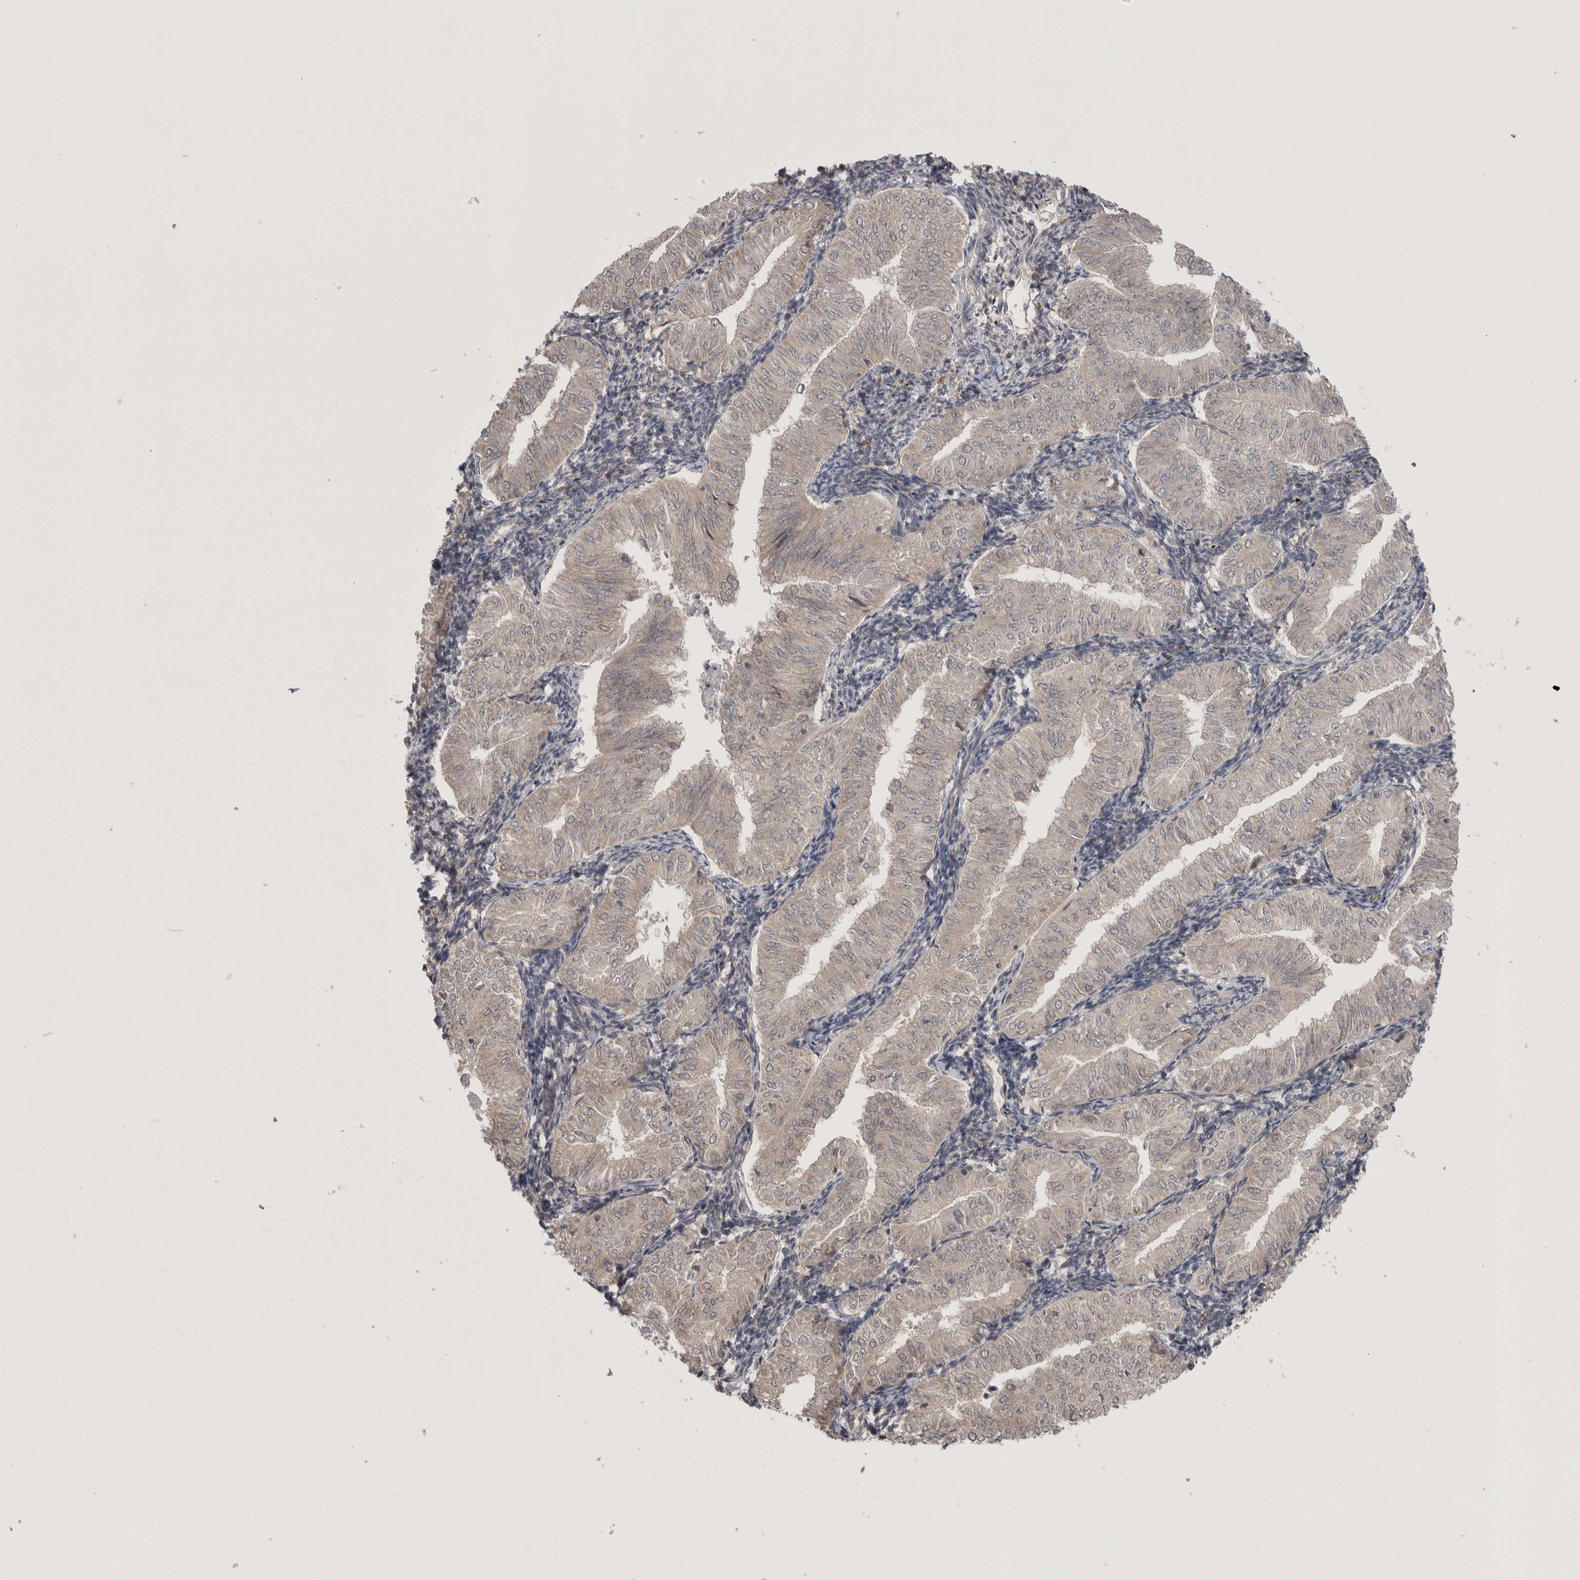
{"staining": {"intensity": "weak", "quantity": "<25%", "location": "cytoplasmic/membranous"}, "tissue": "endometrial cancer", "cell_type": "Tumor cells", "image_type": "cancer", "snomed": [{"axis": "morphology", "description": "Normal tissue, NOS"}, {"axis": "morphology", "description": "Adenocarcinoma, NOS"}, {"axis": "topography", "description": "Endometrium"}], "caption": "The image displays no significant expression in tumor cells of endometrial cancer. (DAB (3,3'-diaminobenzidine) IHC visualized using brightfield microscopy, high magnification).", "gene": "CUL2", "patient": {"sex": "female", "age": 53}}